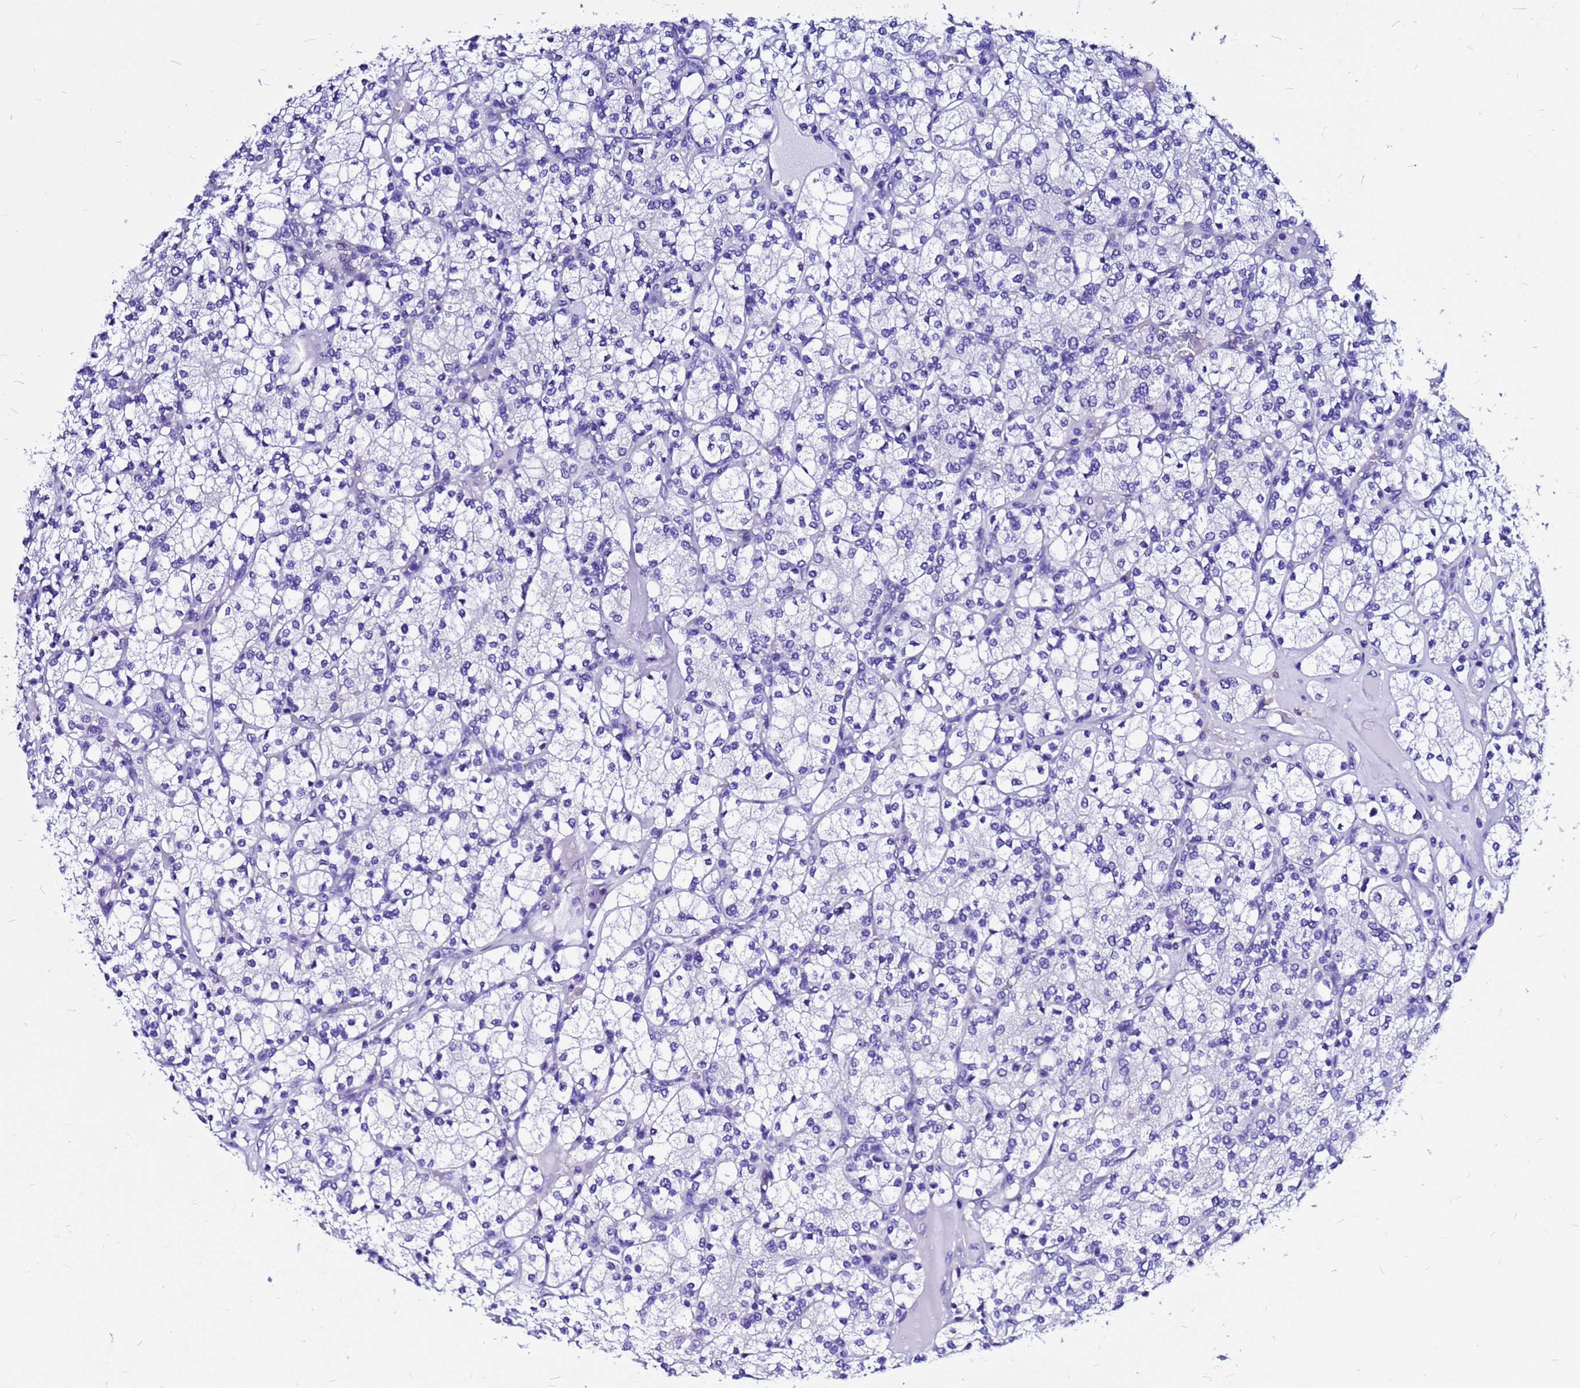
{"staining": {"intensity": "negative", "quantity": "none", "location": "none"}, "tissue": "renal cancer", "cell_type": "Tumor cells", "image_type": "cancer", "snomed": [{"axis": "morphology", "description": "Adenocarcinoma, NOS"}, {"axis": "topography", "description": "Kidney"}], "caption": "The image reveals no staining of tumor cells in renal adenocarcinoma.", "gene": "HERC4", "patient": {"sex": "male", "age": 77}}